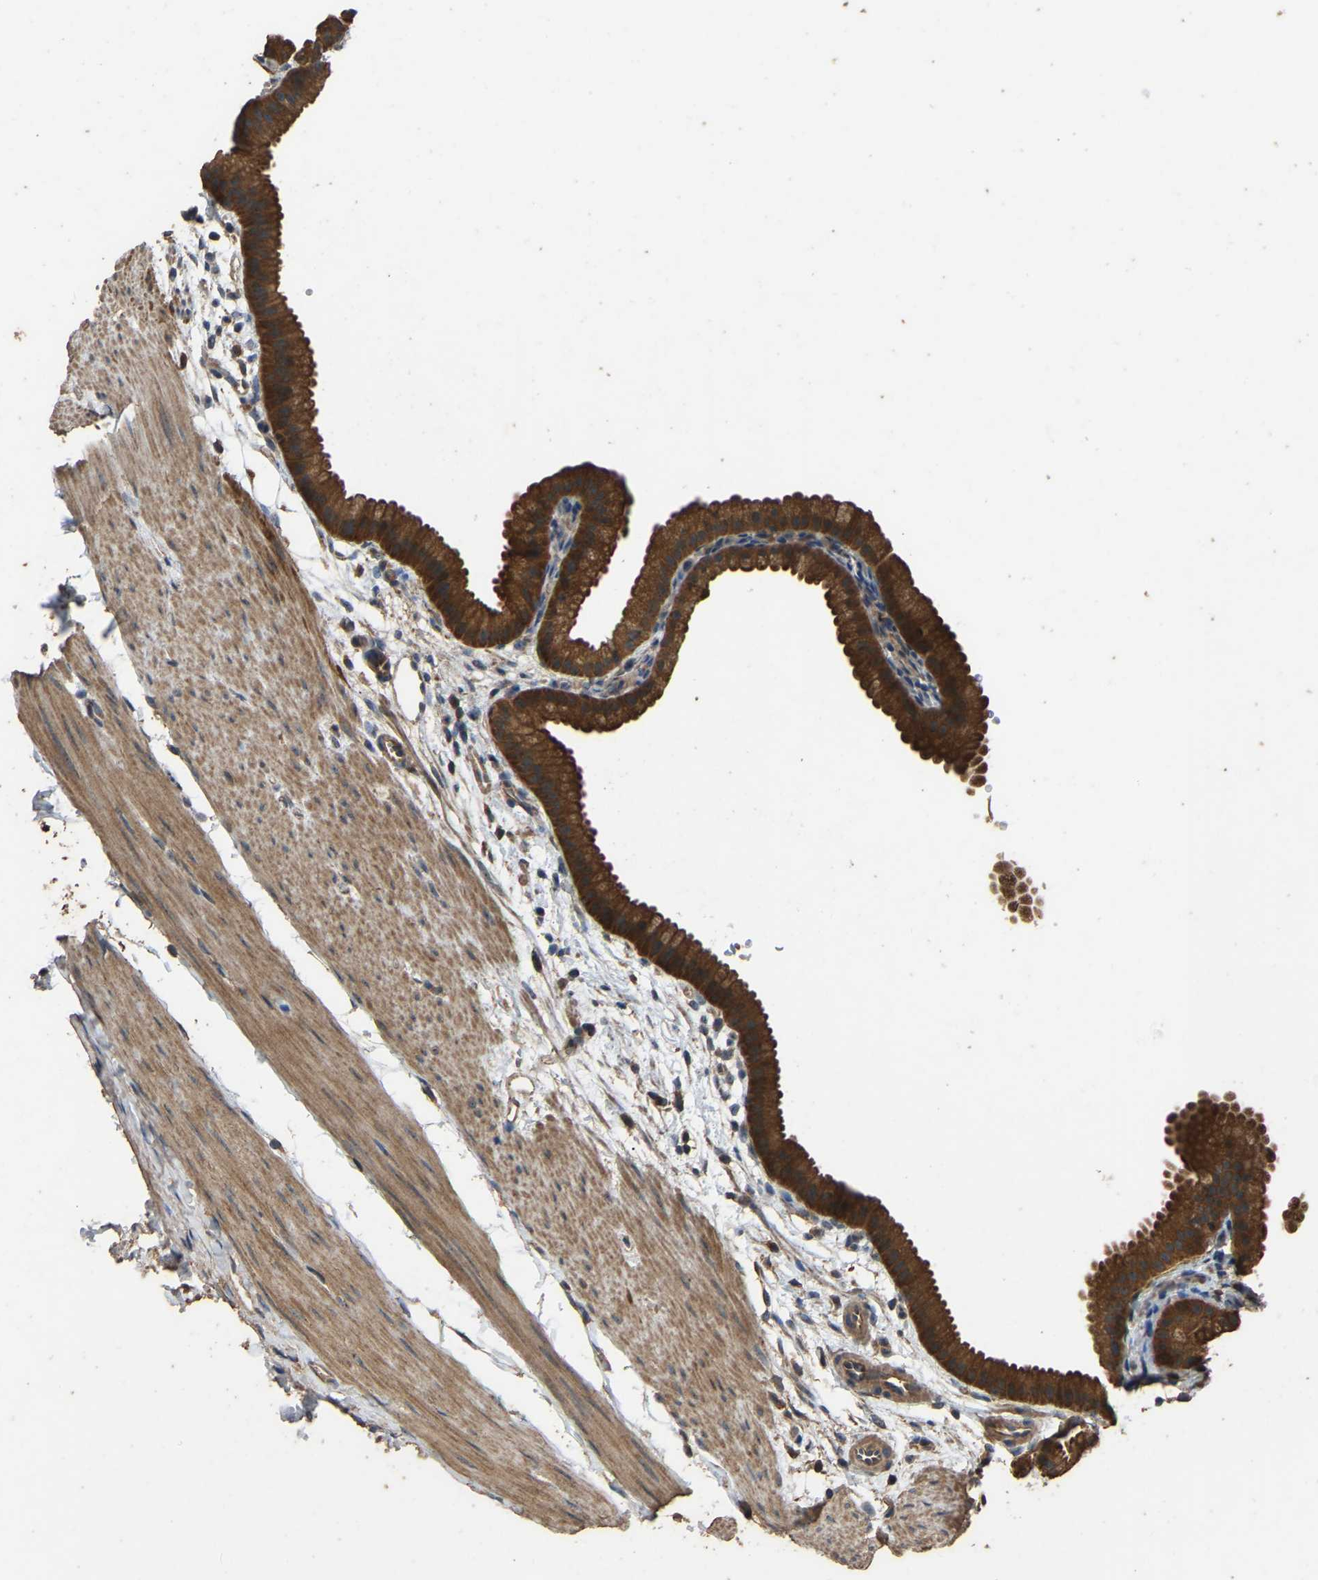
{"staining": {"intensity": "strong", "quantity": ">75%", "location": "cytoplasmic/membranous"}, "tissue": "gallbladder", "cell_type": "Glandular cells", "image_type": "normal", "snomed": [{"axis": "morphology", "description": "Normal tissue, NOS"}, {"axis": "topography", "description": "Gallbladder"}], "caption": "DAB immunohistochemical staining of benign gallbladder reveals strong cytoplasmic/membranous protein expression in about >75% of glandular cells. (DAB IHC, brown staining for protein, blue staining for nuclei).", "gene": "FHIT", "patient": {"sex": "female", "age": 64}}